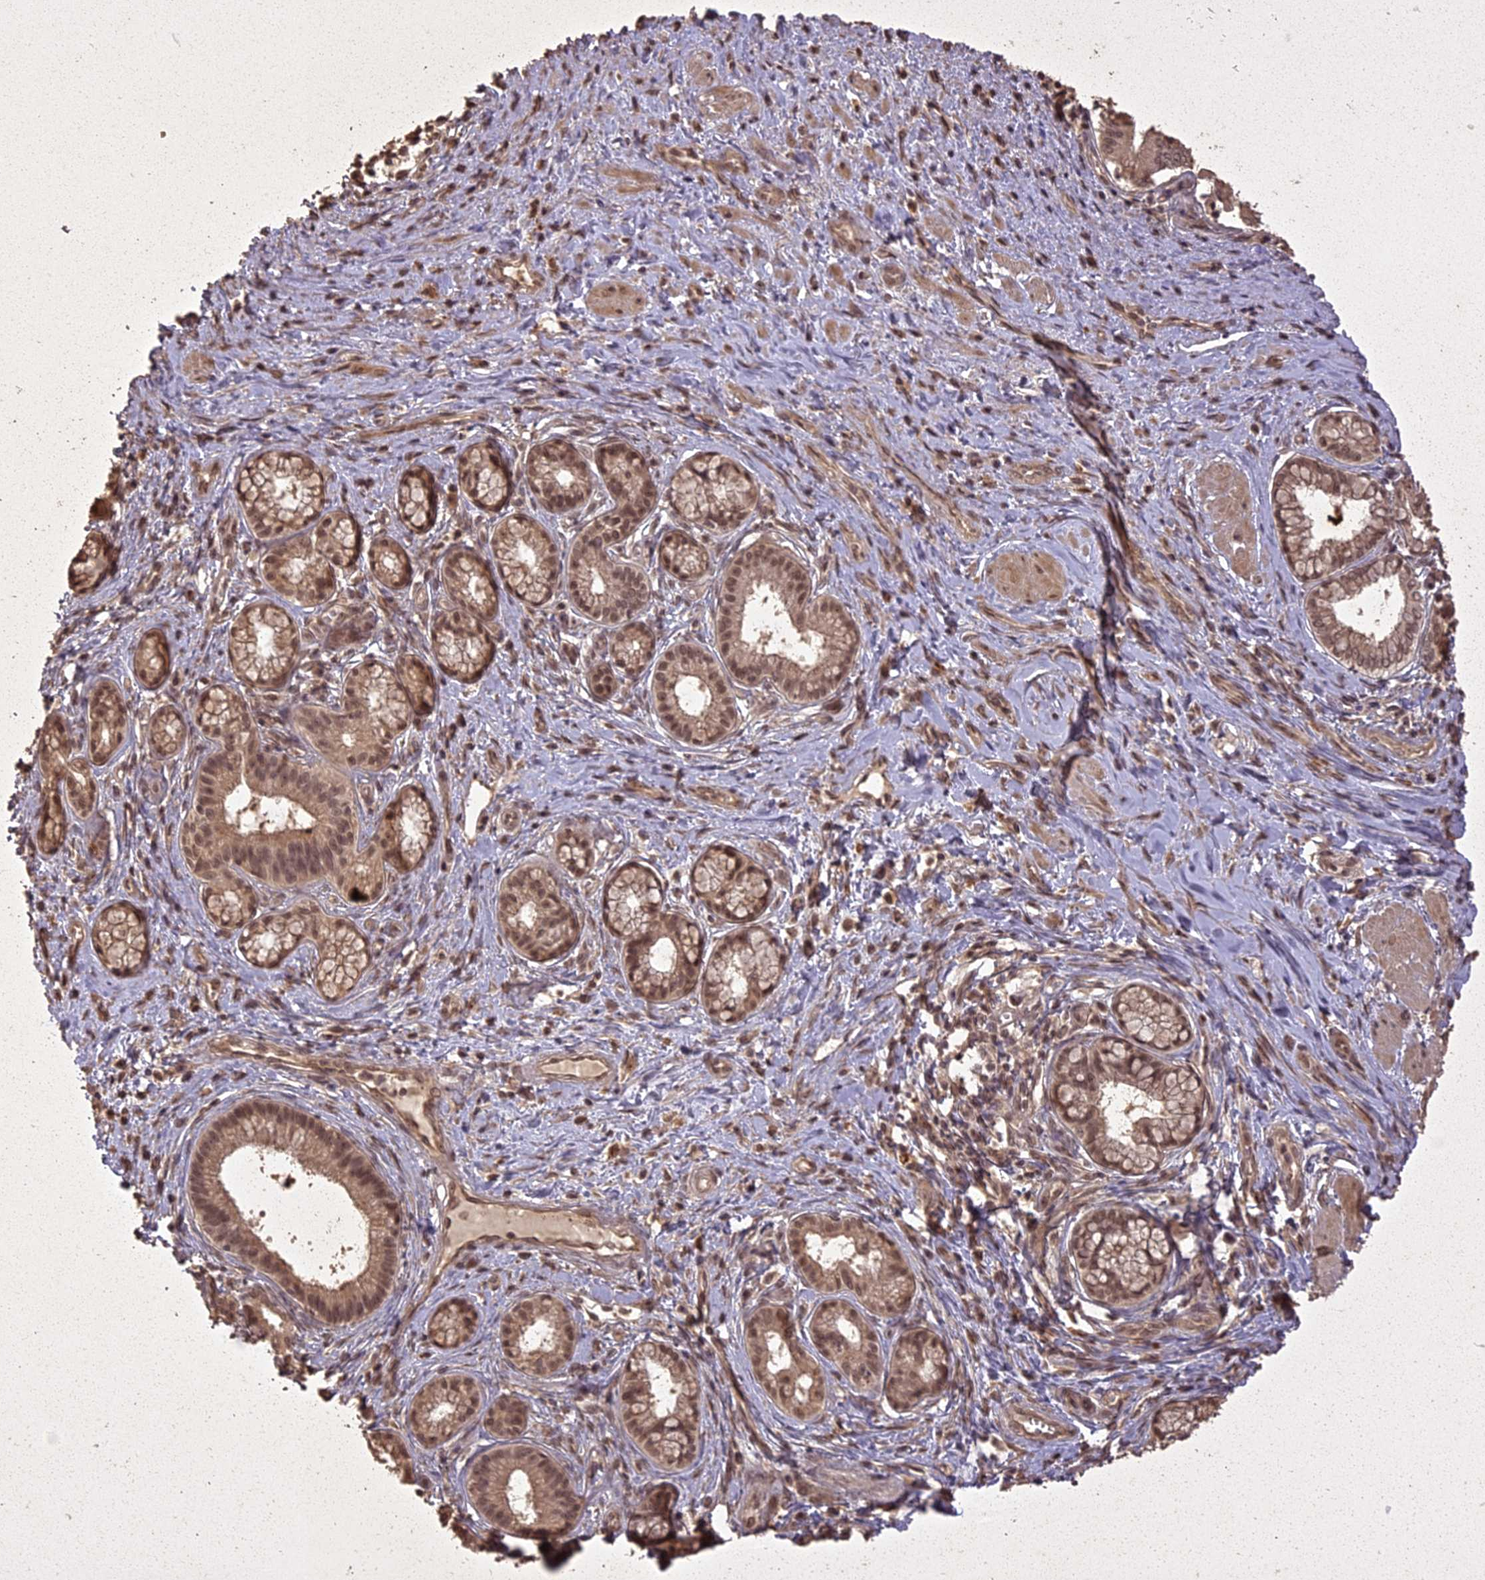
{"staining": {"intensity": "moderate", "quantity": ">75%", "location": "cytoplasmic/membranous,nuclear"}, "tissue": "pancreatic cancer", "cell_type": "Tumor cells", "image_type": "cancer", "snomed": [{"axis": "morphology", "description": "Adenocarcinoma, NOS"}, {"axis": "topography", "description": "Pancreas"}], "caption": "Immunohistochemical staining of pancreatic cancer (adenocarcinoma) exhibits medium levels of moderate cytoplasmic/membranous and nuclear protein positivity in approximately >75% of tumor cells.", "gene": "LIN37", "patient": {"sex": "male", "age": 72}}